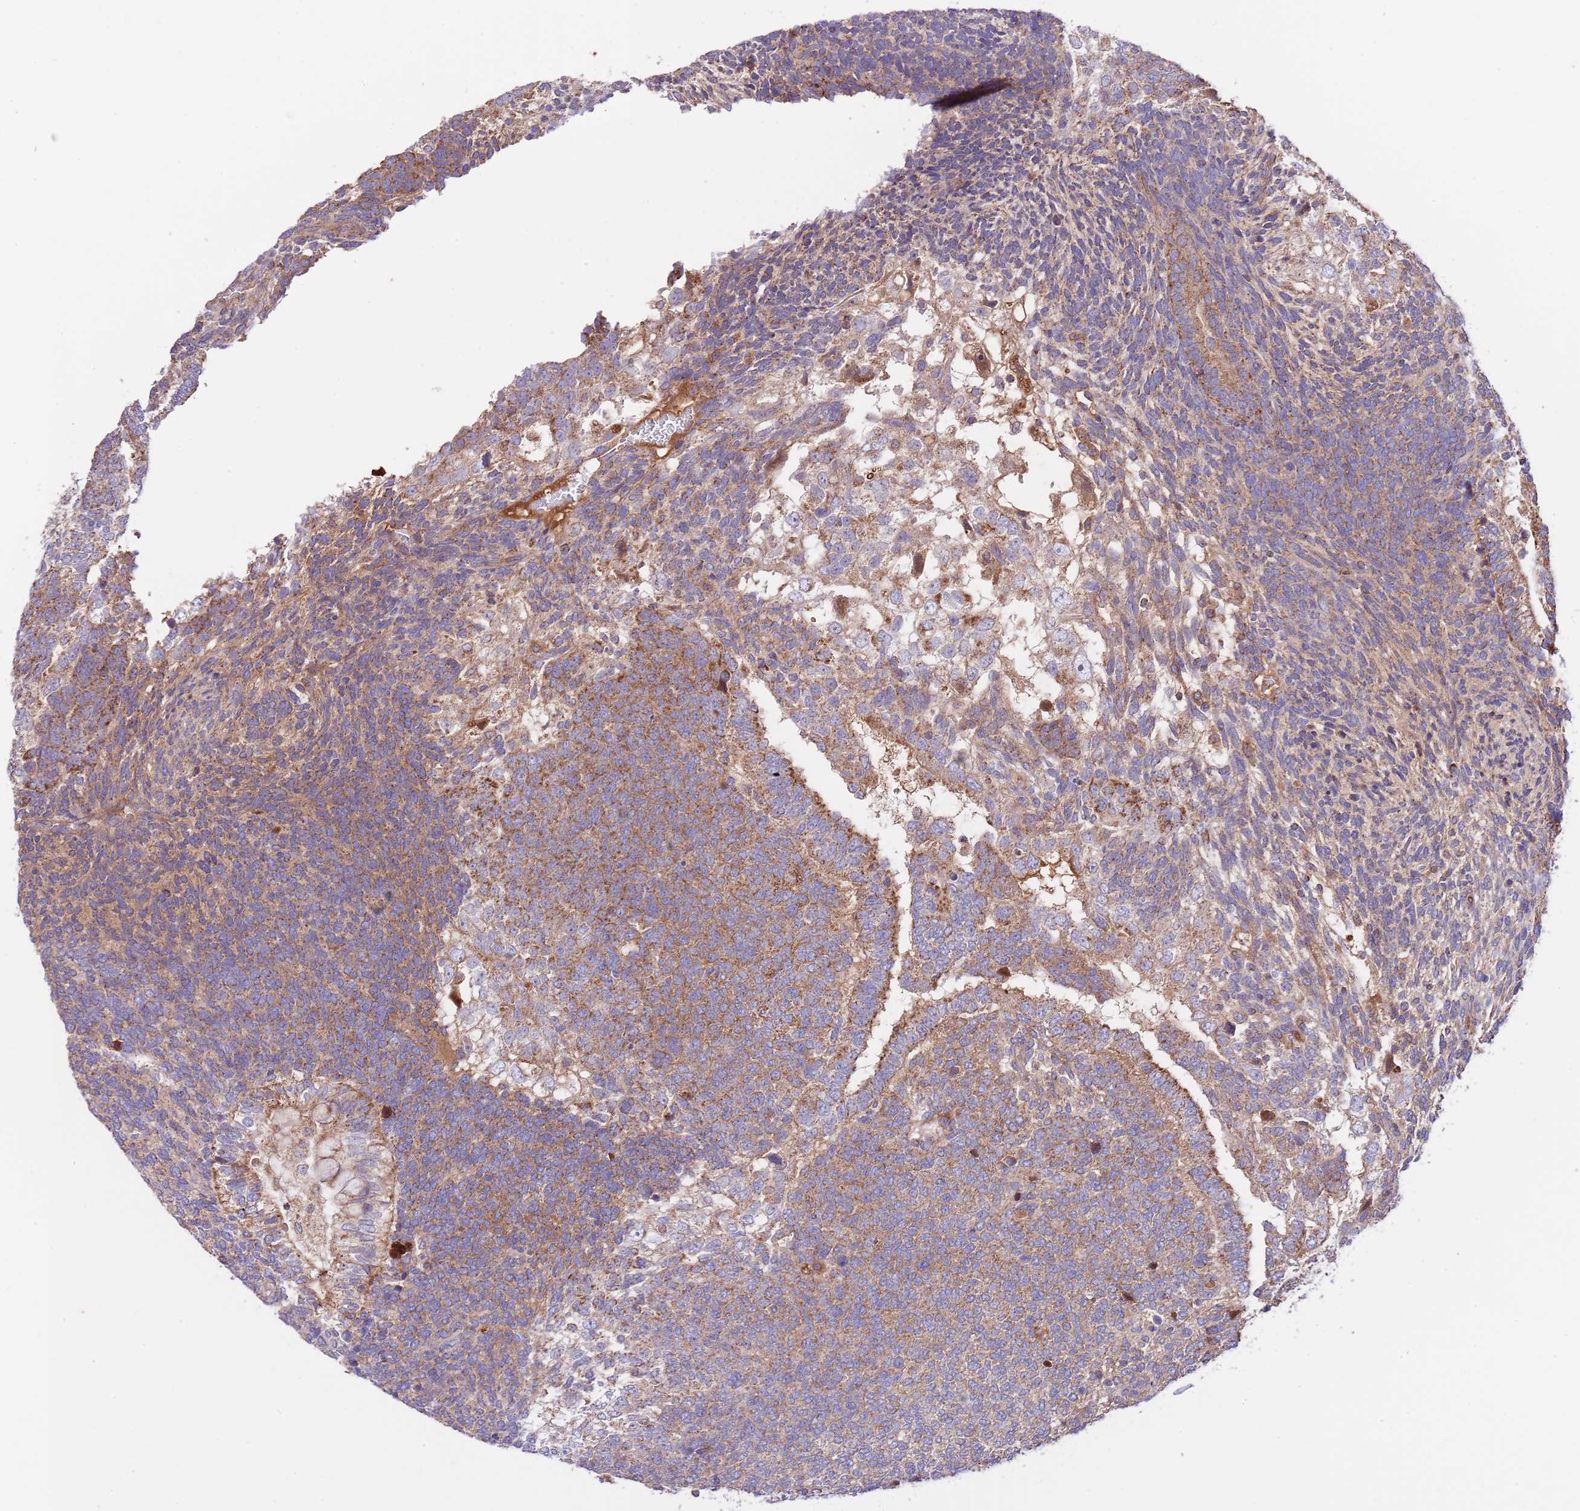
{"staining": {"intensity": "moderate", "quantity": ">75%", "location": "cytoplasmic/membranous"}, "tissue": "testis cancer", "cell_type": "Tumor cells", "image_type": "cancer", "snomed": [{"axis": "morphology", "description": "Carcinoma, Embryonal, NOS"}, {"axis": "topography", "description": "Testis"}], "caption": "Human testis cancer (embryonal carcinoma) stained with a brown dye reveals moderate cytoplasmic/membranous positive staining in about >75% of tumor cells.", "gene": "DNAJA3", "patient": {"sex": "male", "age": 23}}